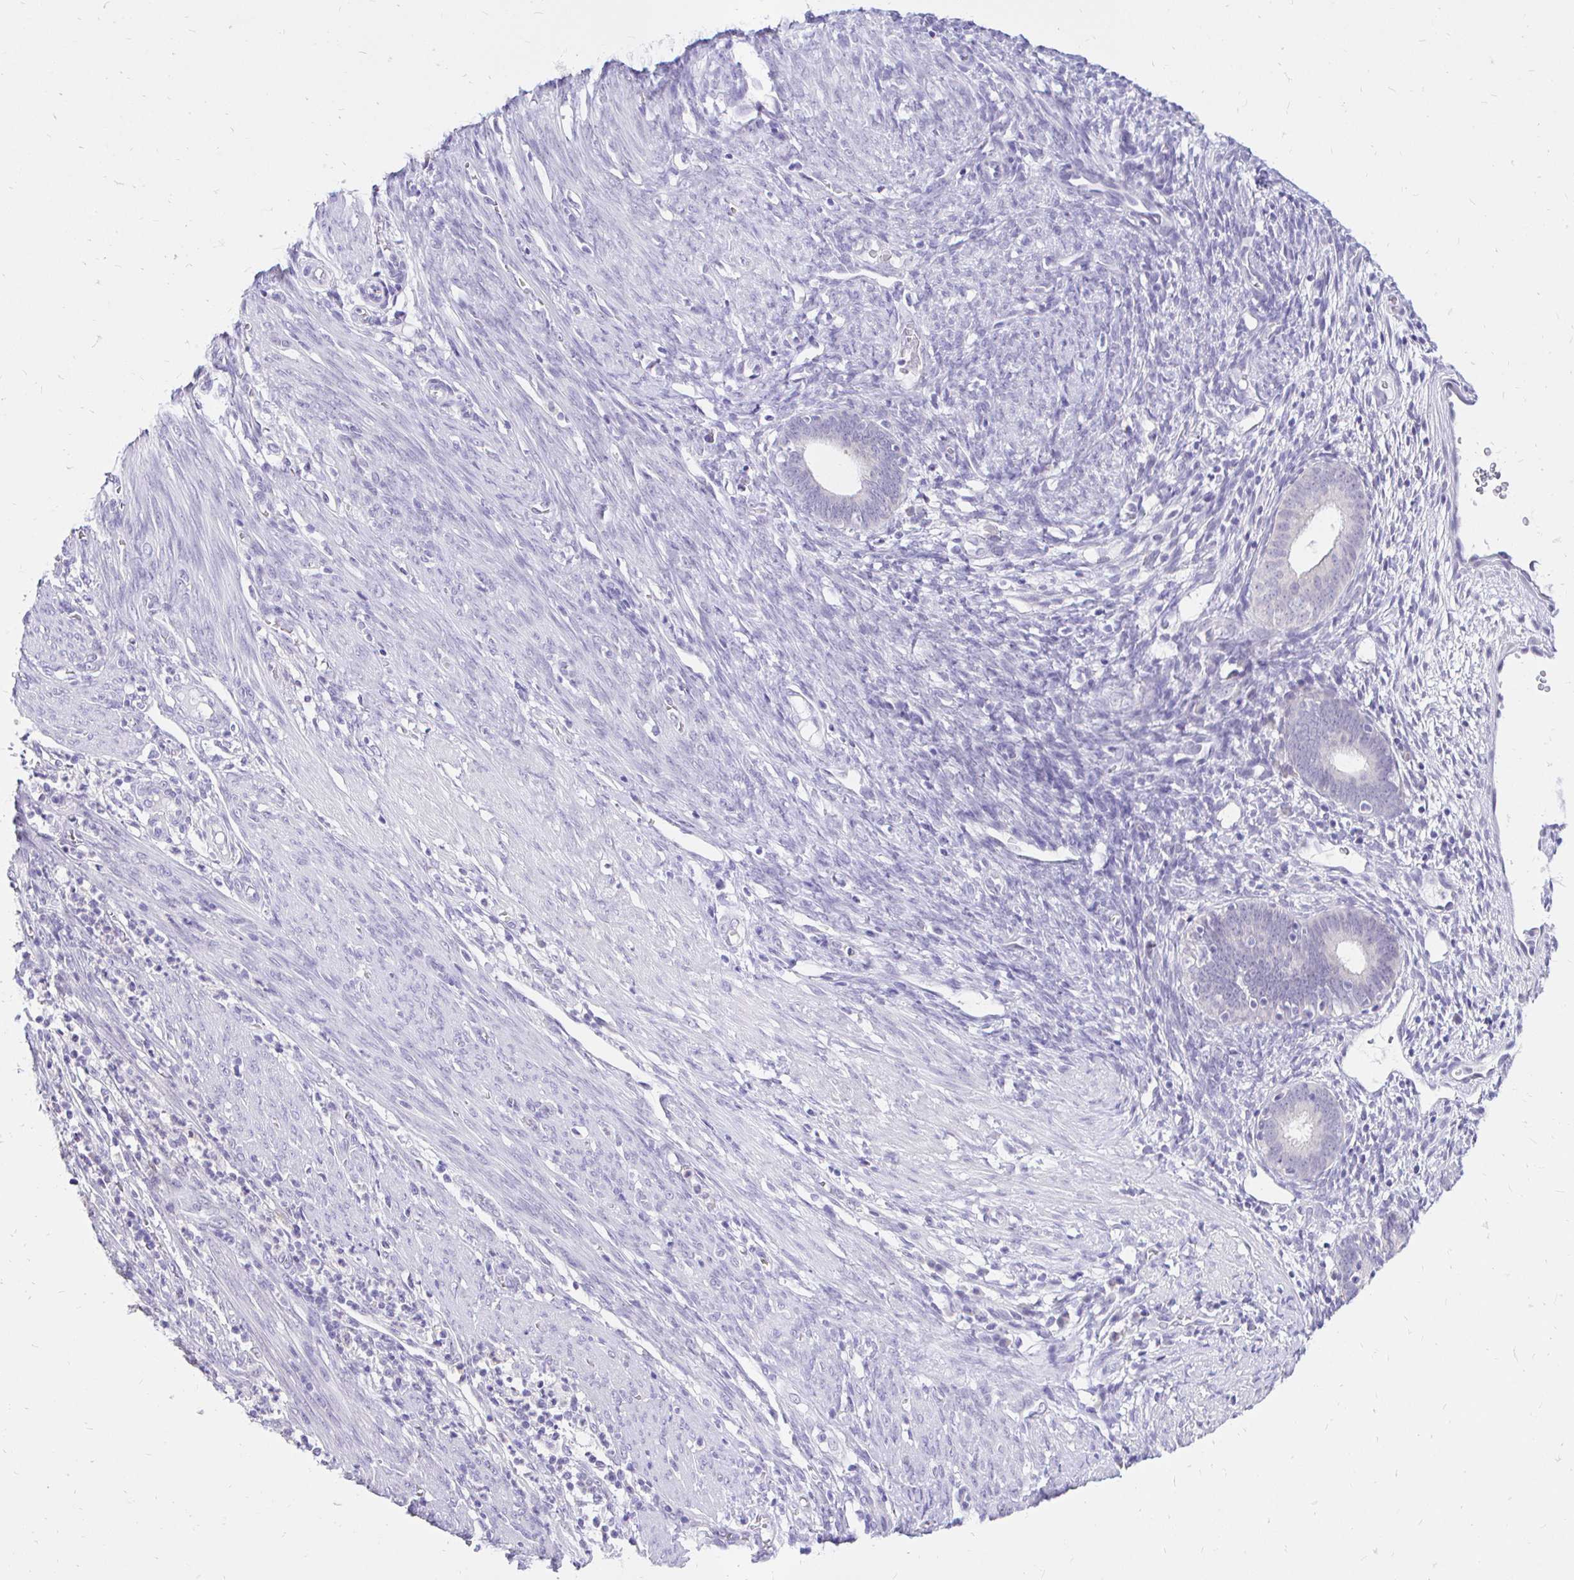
{"staining": {"intensity": "negative", "quantity": "none", "location": "none"}, "tissue": "endometrial cancer", "cell_type": "Tumor cells", "image_type": "cancer", "snomed": [{"axis": "morphology", "description": "Adenocarcinoma, NOS"}, {"axis": "topography", "description": "Endometrium"}], "caption": "Tumor cells are negative for brown protein staining in adenocarcinoma (endometrial).", "gene": "FATE1", "patient": {"sex": "female", "age": 51}}